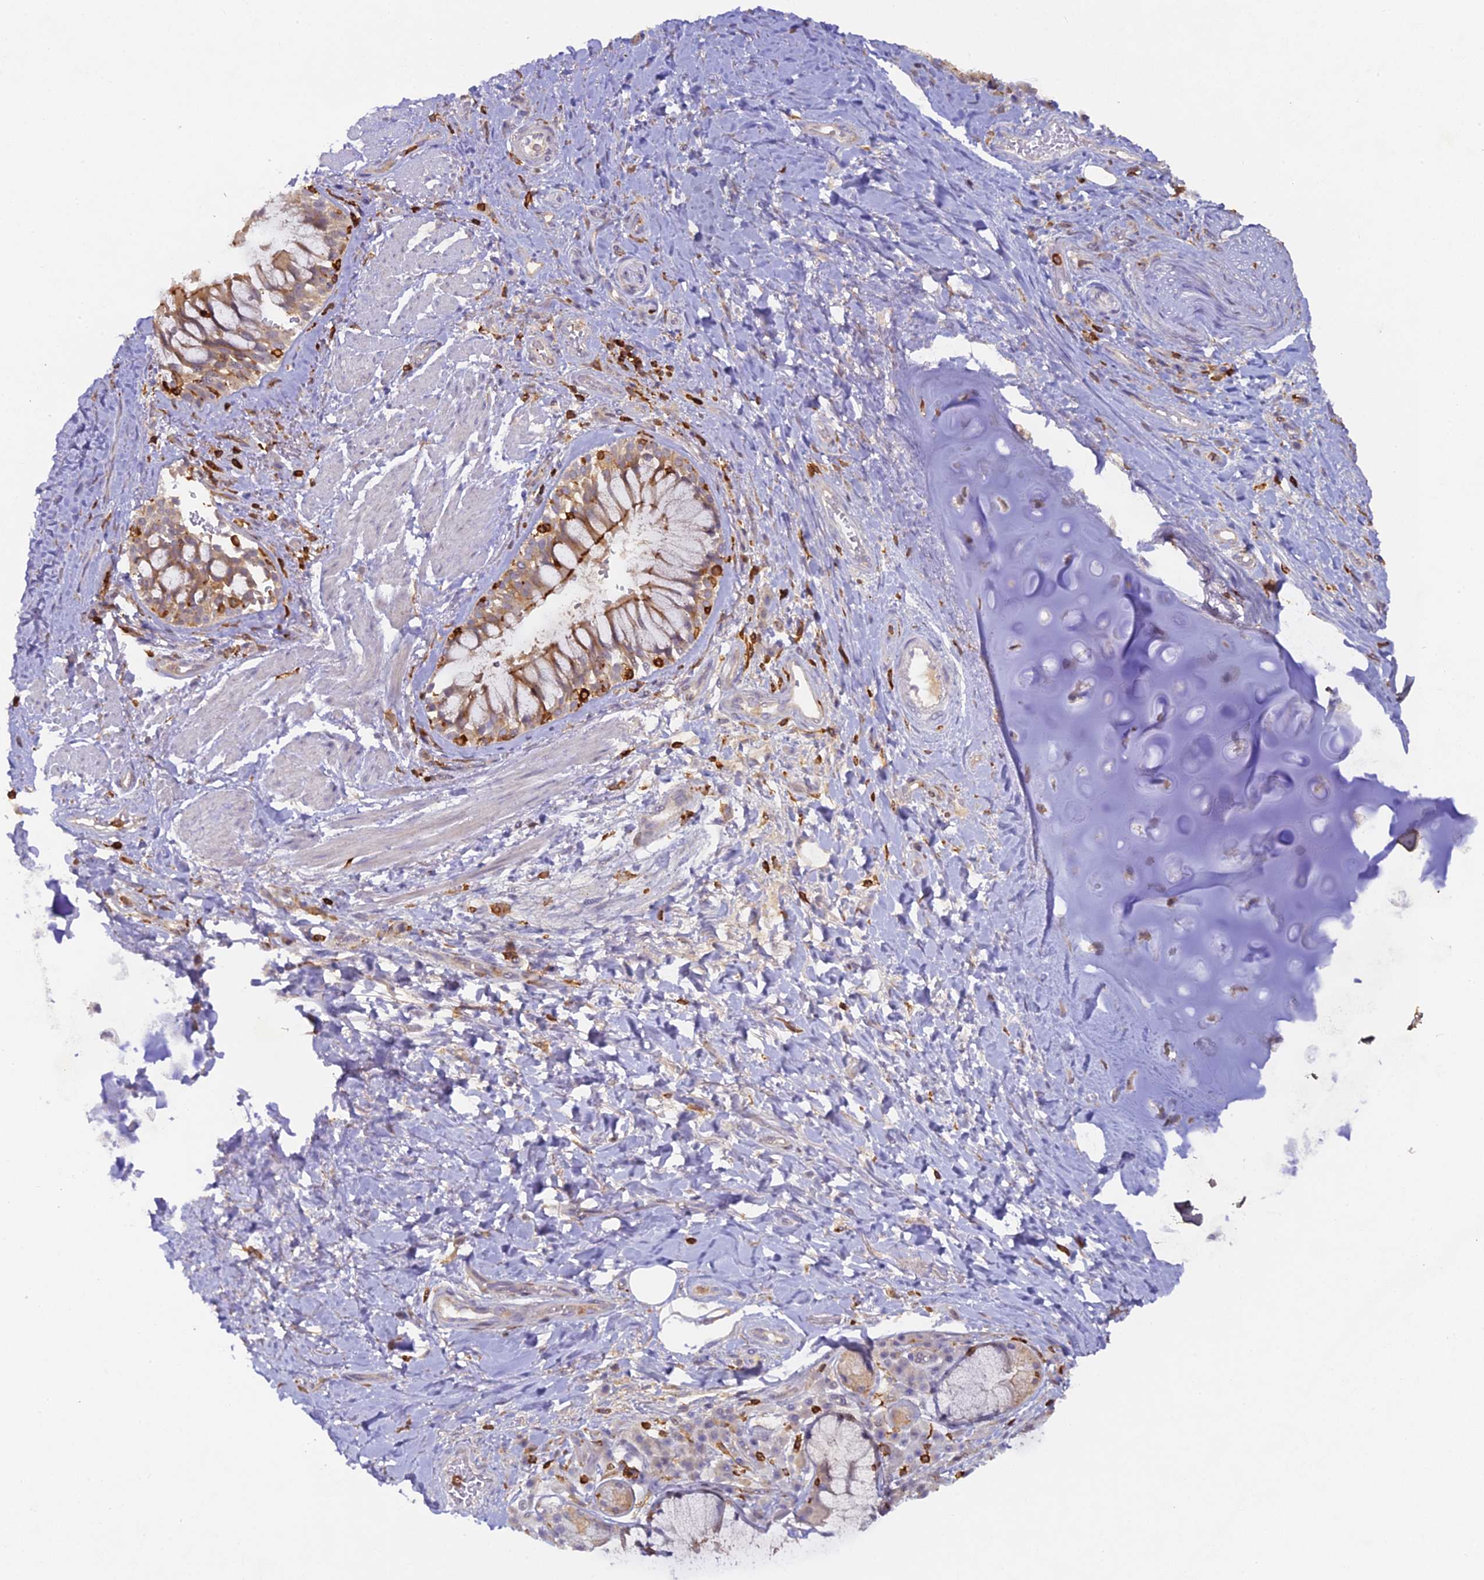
{"staining": {"intensity": "weak", "quantity": "<25%", "location": "cytoplasmic/membranous"}, "tissue": "adipose tissue", "cell_type": "Adipocytes", "image_type": "normal", "snomed": [{"axis": "morphology", "description": "Normal tissue, NOS"}, {"axis": "morphology", "description": "Squamous cell carcinoma, NOS"}, {"axis": "topography", "description": "Bronchus"}, {"axis": "topography", "description": "Lung"}], "caption": "Immunohistochemical staining of normal adipose tissue demonstrates no significant expression in adipocytes. (Stains: DAB IHC with hematoxylin counter stain, Microscopy: brightfield microscopy at high magnification).", "gene": "FYB1", "patient": {"sex": "male", "age": 64}}